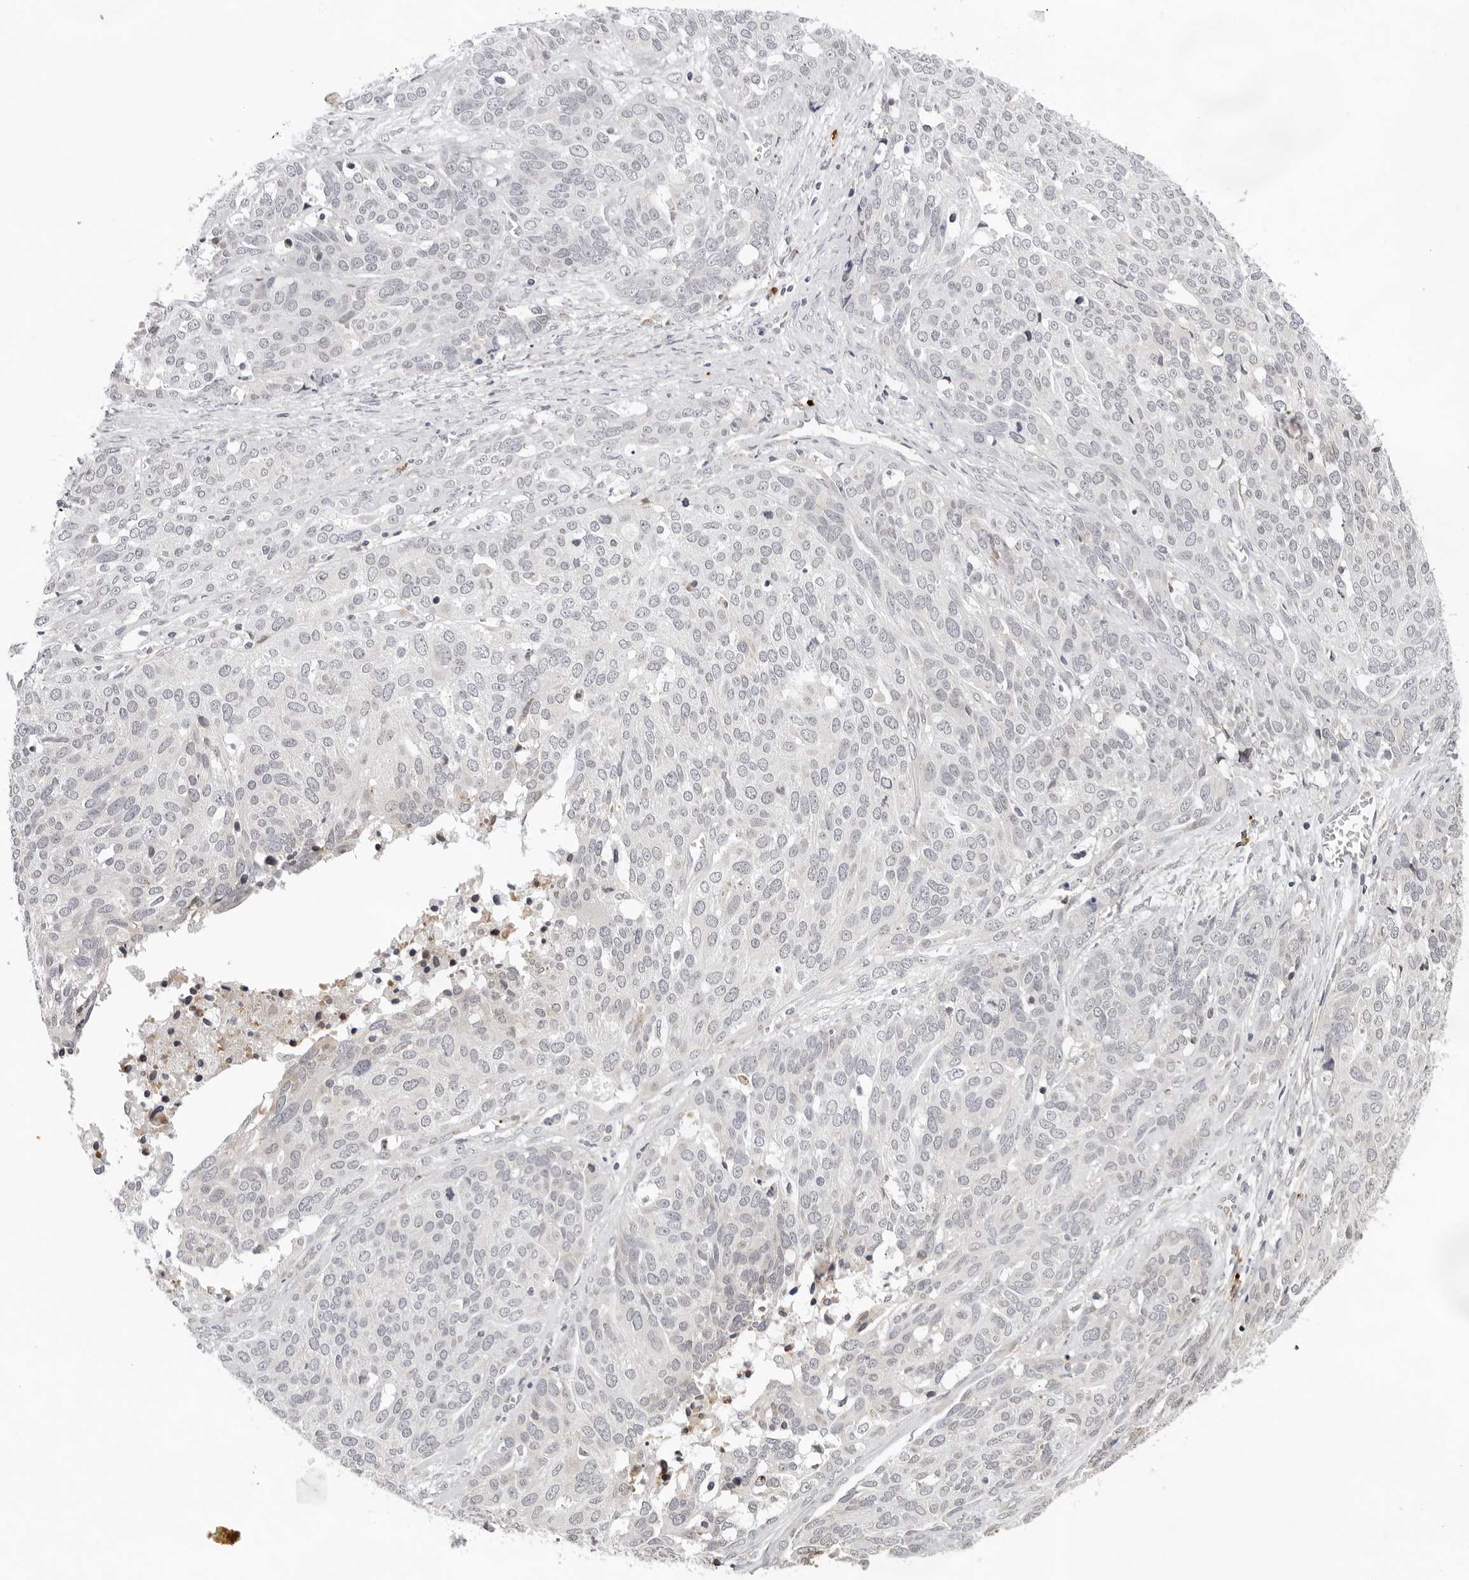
{"staining": {"intensity": "negative", "quantity": "none", "location": "none"}, "tissue": "ovarian cancer", "cell_type": "Tumor cells", "image_type": "cancer", "snomed": [{"axis": "morphology", "description": "Cystadenocarcinoma, serous, NOS"}, {"axis": "topography", "description": "Ovary"}], "caption": "Immunohistochemistry of human ovarian cancer shows no expression in tumor cells.", "gene": "IL17RA", "patient": {"sex": "female", "age": 44}}